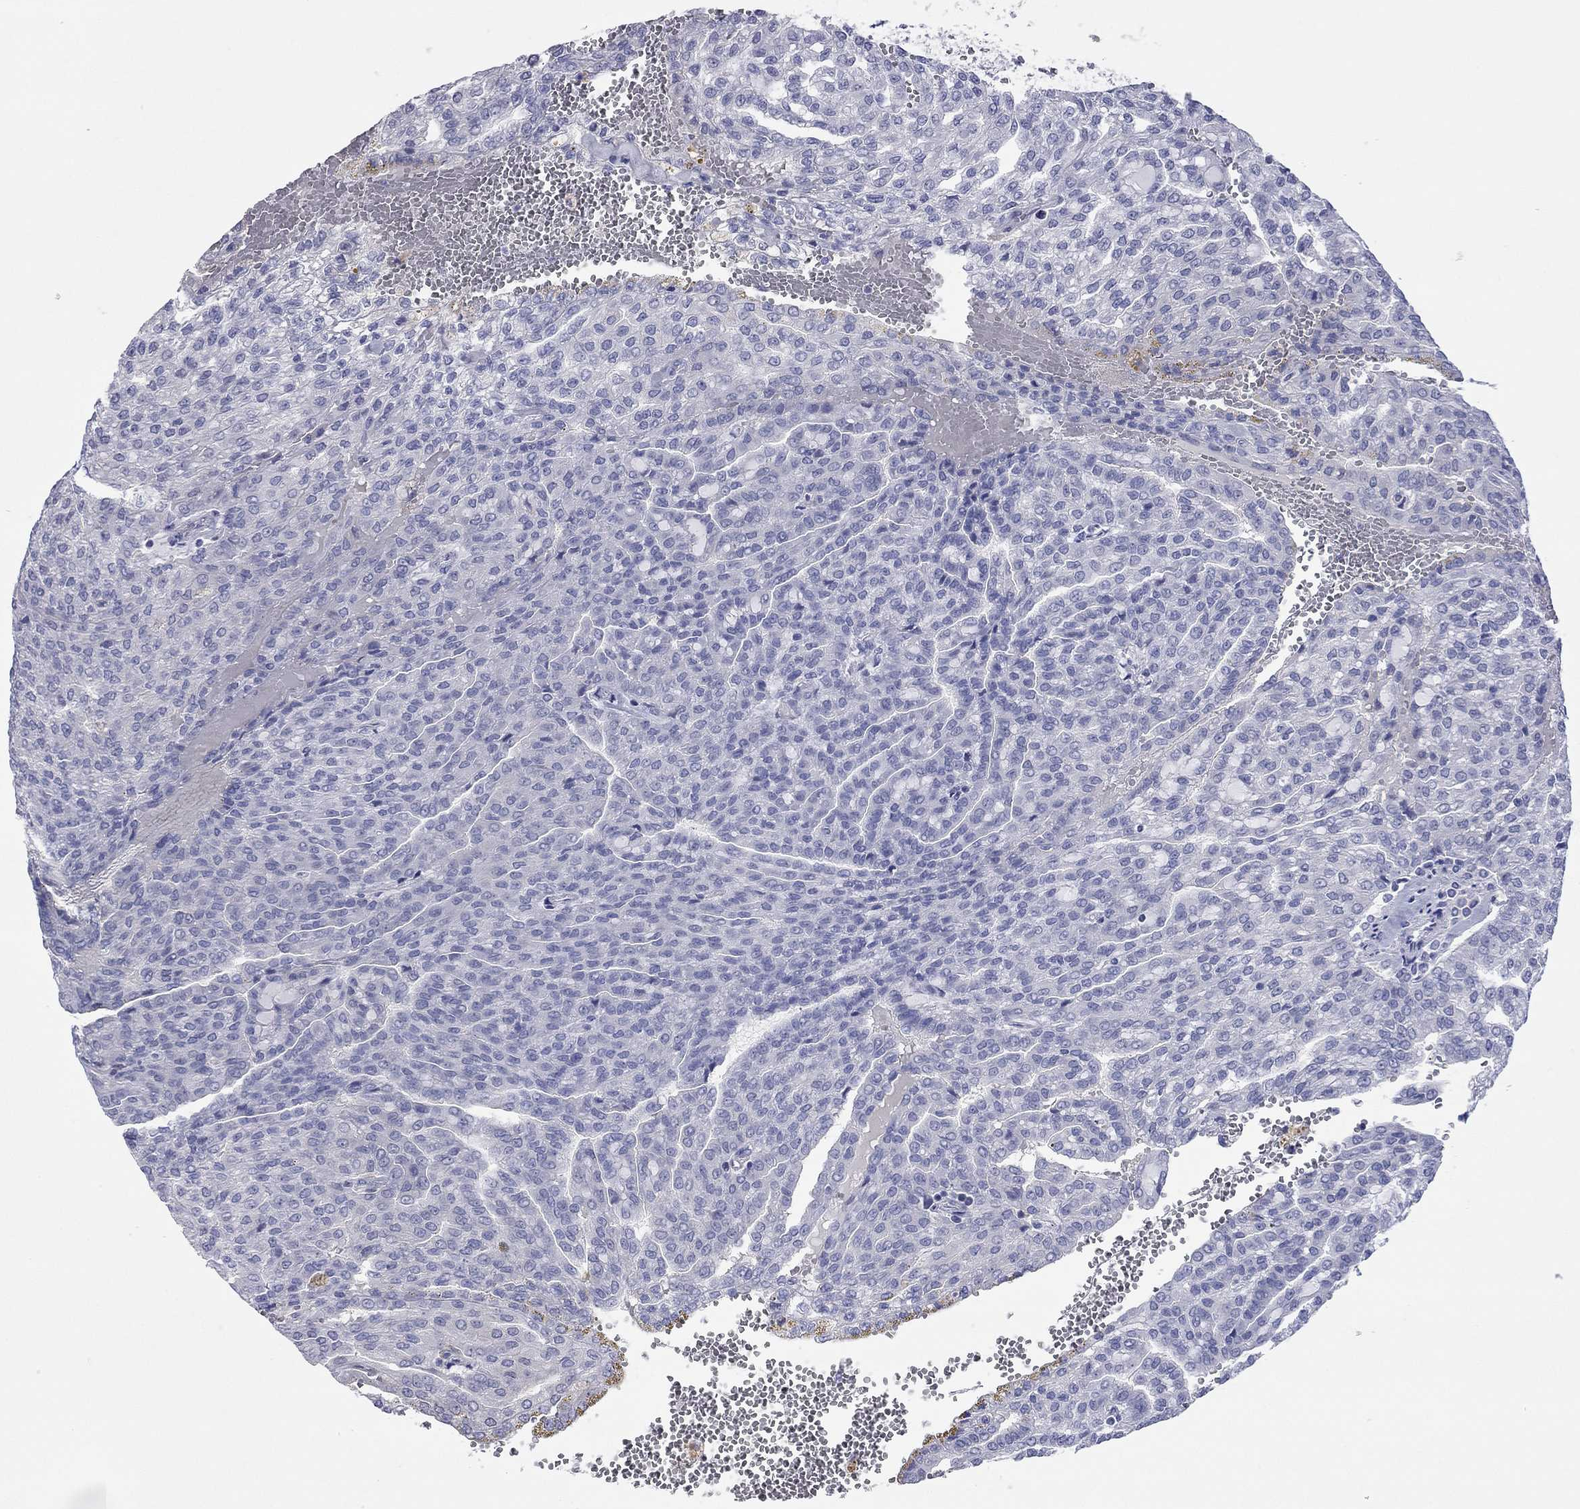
{"staining": {"intensity": "negative", "quantity": "none", "location": "none"}, "tissue": "renal cancer", "cell_type": "Tumor cells", "image_type": "cancer", "snomed": [{"axis": "morphology", "description": "Adenocarcinoma, NOS"}, {"axis": "topography", "description": "Kidney"}], "caption": "IHC of renal cancer (adenocarcinoma) displays no expression in tumor cells.", "gene": "ACTL7B", "patient": {"sex": "male", "age": 63}}